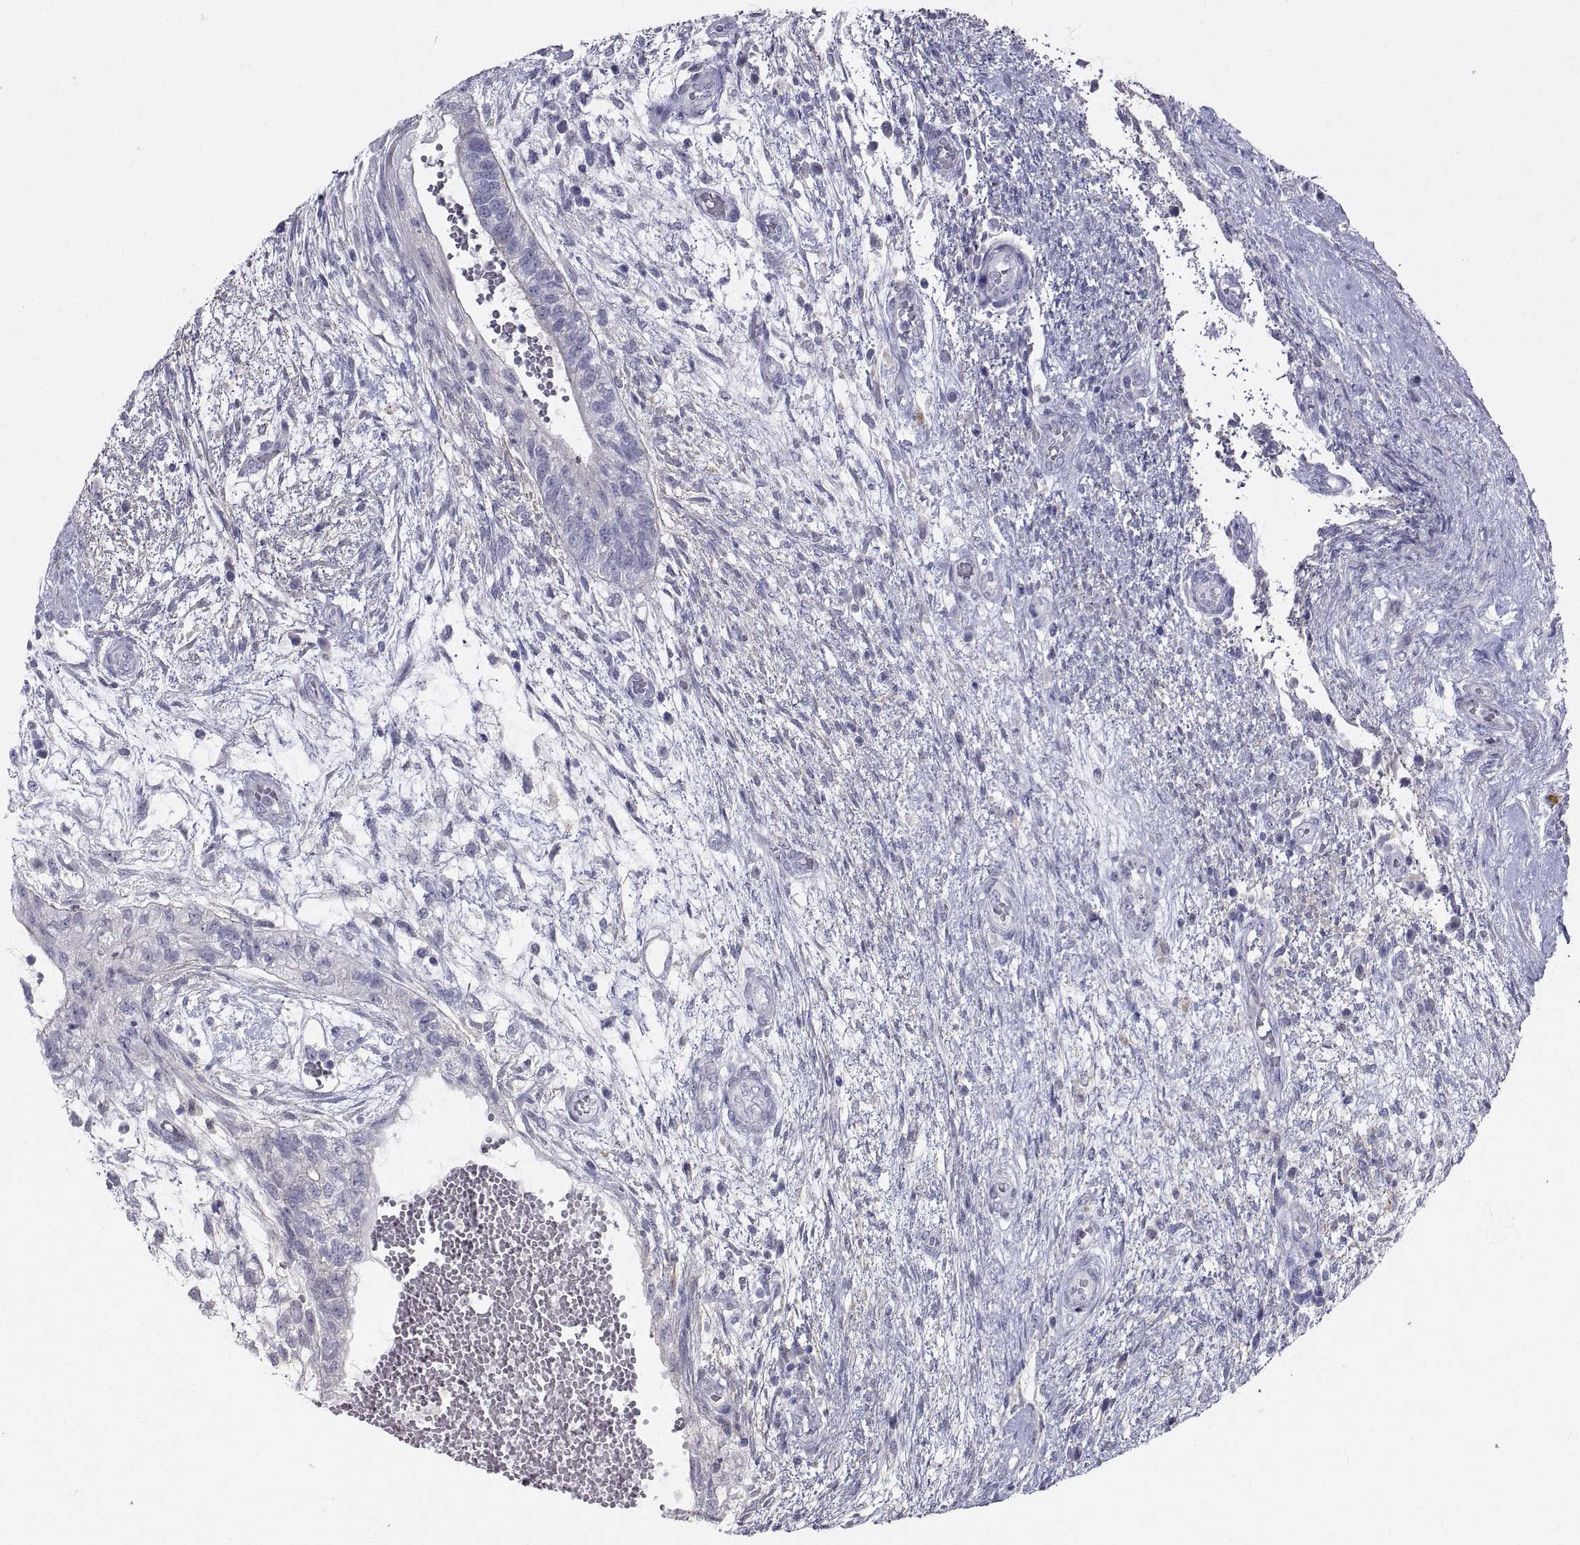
{"staining": {"intensity": "negative", "quantity": "none", "location": "none"}, "tissue": "testis cancer", "cell_type": "Tumor cells", "image_type": "cancer", "snomed": [{"axis": "morphology", "description": "Normal tissue, NOS"}, {"axis": "morphology", "description": "Carcinoma, Embryonal, NOS"}, {"axis": "topography", "description": "Testis"}, {"axis": "topography", "description": "Epididymis"}], "caption": "Immunohistochemistry (IHC) image of testis cancer stained for a protein (brown), which demonstrates no staining in tumor cells.", "gene": "ZNF185", "patient": {"sex": "male", "age": 32}}